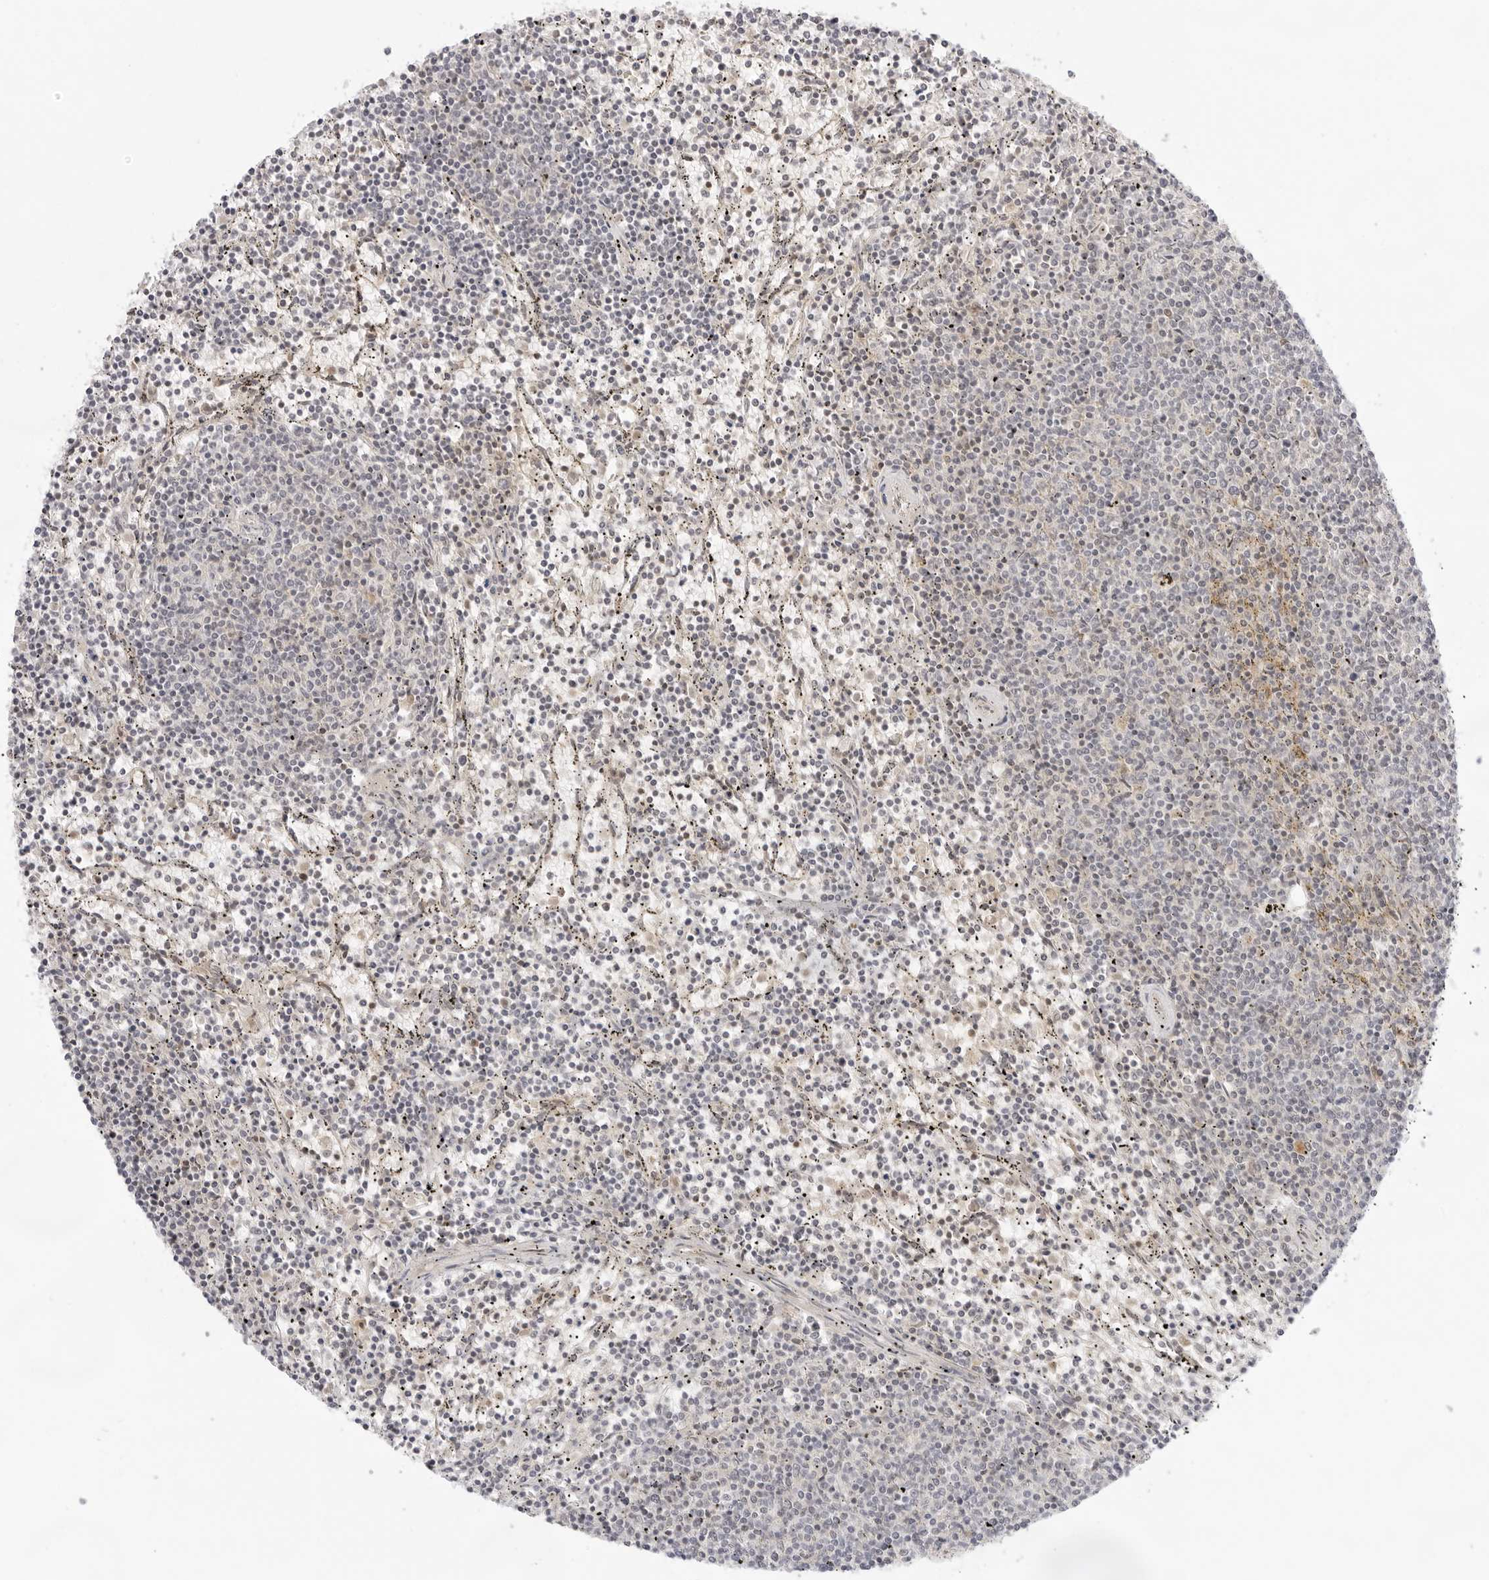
{"staining": {"intensity": "negative", "quantity": "none", "location": "none"}, "tissue": "lymphoma", "cell_type": "Tumor cells", "image_type": "cancer", "snomed": [{"axis": "morphology", "description": "Malignant lymphoma, non-Hodgkin's type, Low grade"}, {"axis": "topography", "description": "Spleen"}], "caption": "Immunohistochemistry (IHC) image of neoplastic tissue: low-grade malignant lymphoma, non-Hodgkin's type stained with DAB displays no significant protein staining in tumor cells. (DAB (3,3'-diaminobenzidine) immunohistochemistry visualized using brightfield microscopy, high magnification).", "gene": "TNFRSF14", "patient": {"sex": "female", "age": 50}}